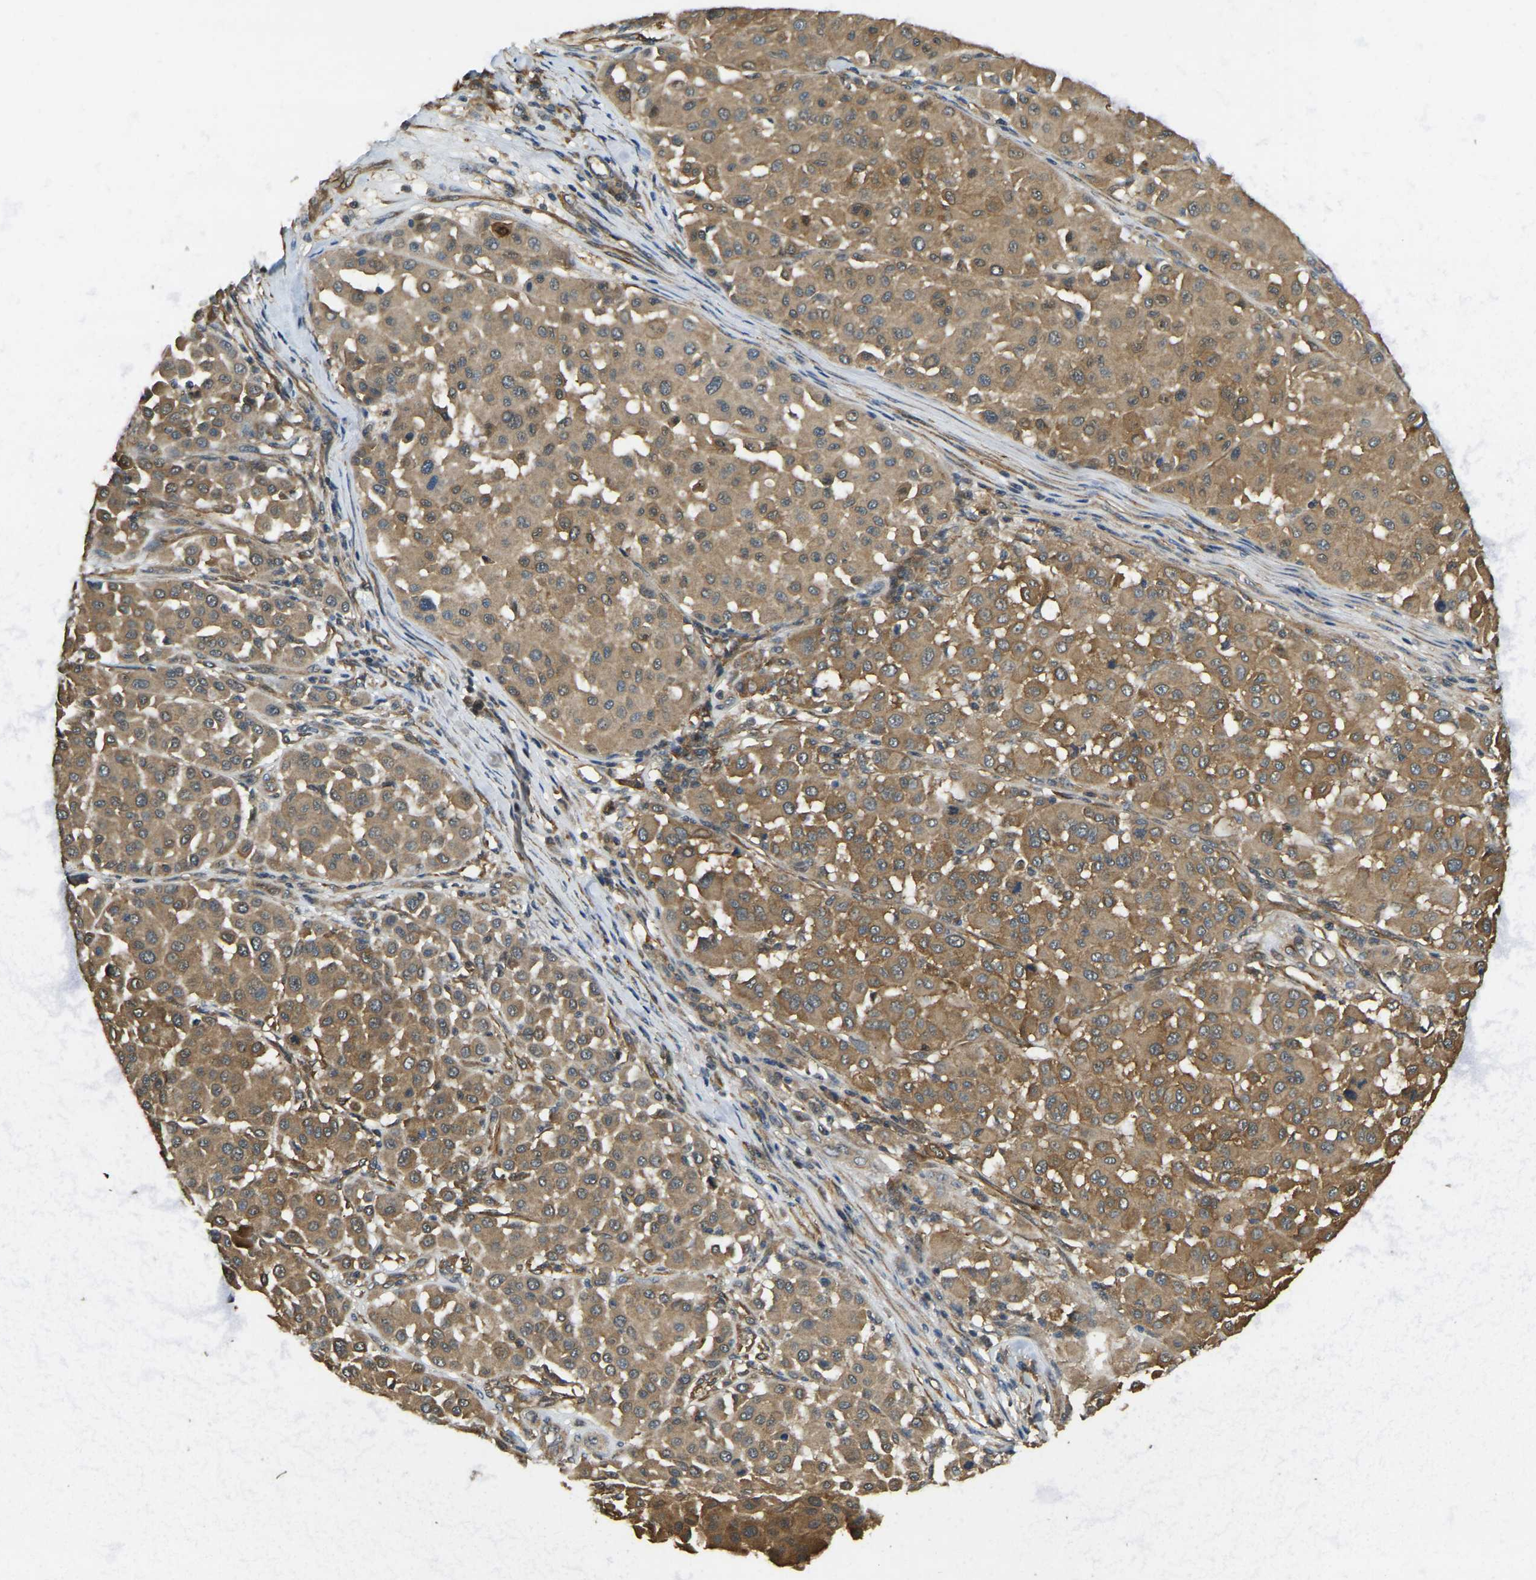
{"staining": {"intensity": "moderate", "quantity": ">75%", "location": "cytoplasmic/membranous"}, "tissue": "melanoma", "cell_type": "Tumor cells", "image_type": "cancer", "snomed": [{"axis": "morphology", "description": "Malignant melanoma, Metastatic site"}, {"axis": "topography", "description": "Soft tissue"}], "caption": "Tumor cells exhibit medium levels of moderate cytoplasmic/membranous expression in about >75% of cells in malignant melanoma (metastatic site).", "gene": "ERGIC1", "patient": {"sex": "male", "age": 41}}